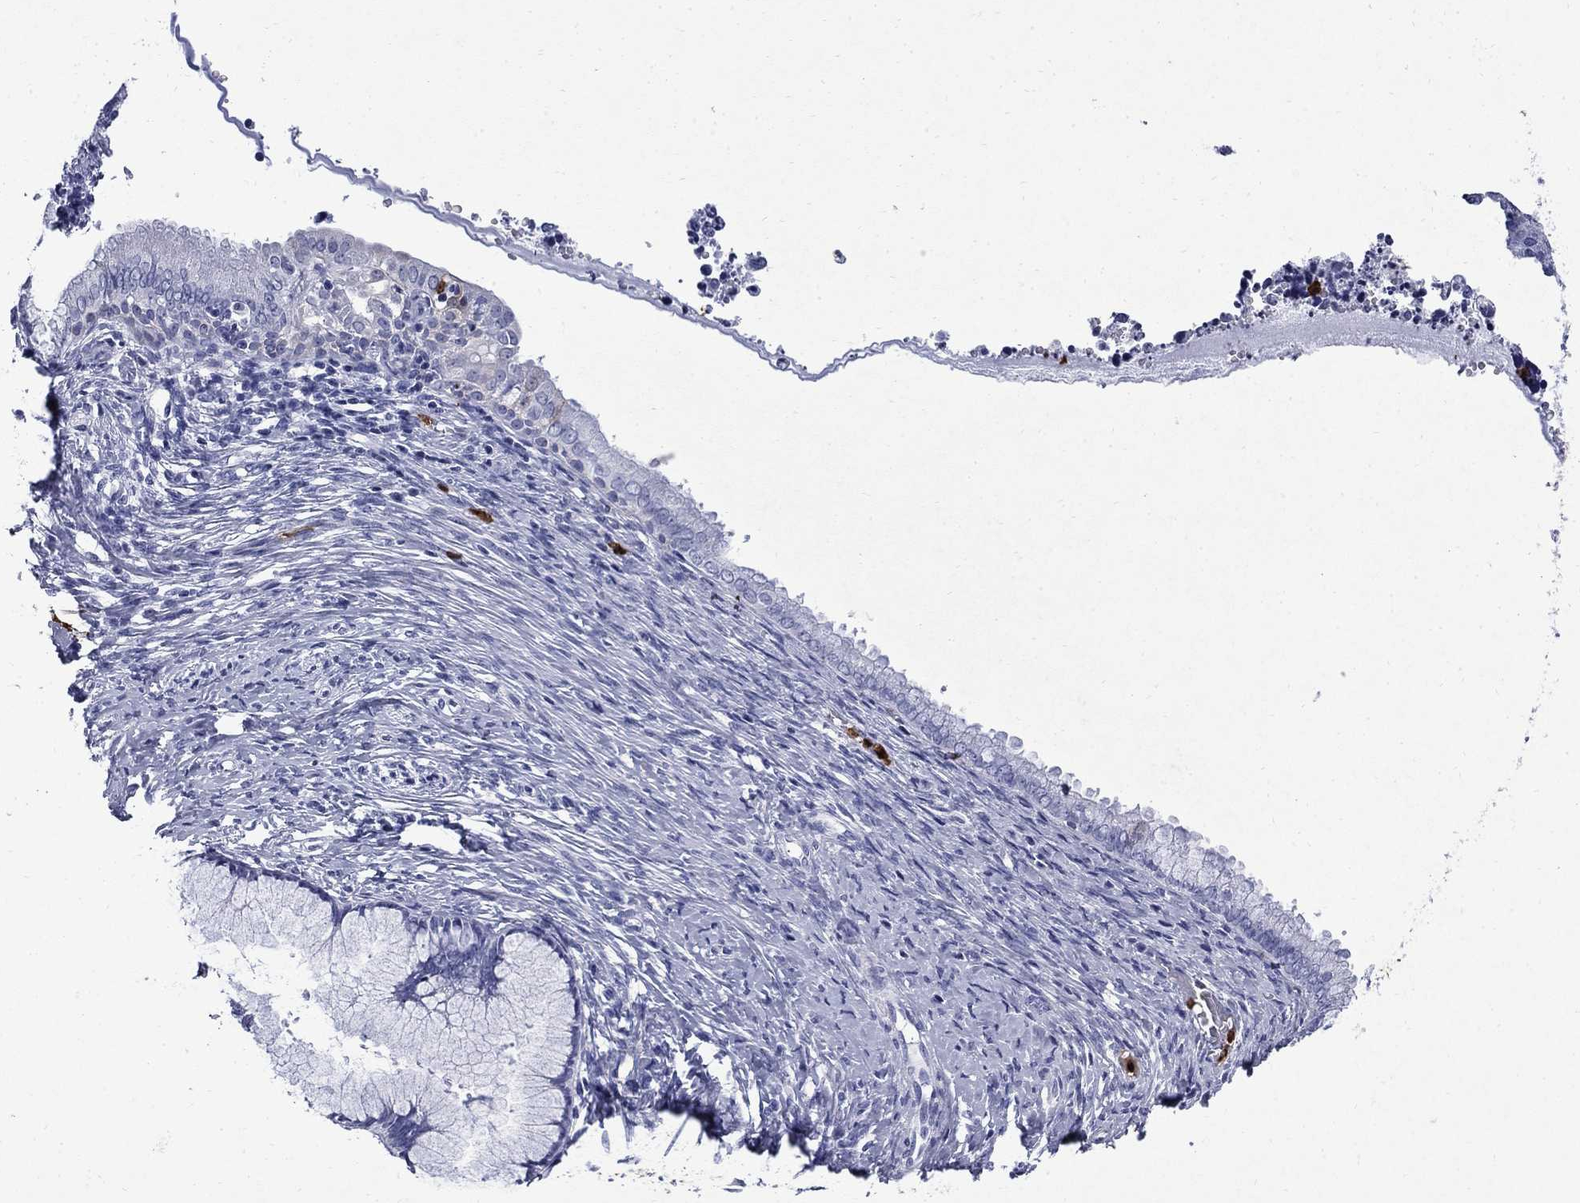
{"staining": {"intensity": "negative", "quantity": "none", "location": "none"}, "tissue": "cervical cancer", "cell_type": "Tumor cells", "image_type": "cancer", "snomed": [{"axis": "morphology", "description": "Squamous cell carcinoma, NOS"}, {"axis": "topography", "description": "Cervix"}], "caption": "A histopathology image of human squamous cell carcinoma (cervical) is negative for staining in tumor cells.", "gene": "TRIM29", "patient": {"sex": "female", "age": 63}}